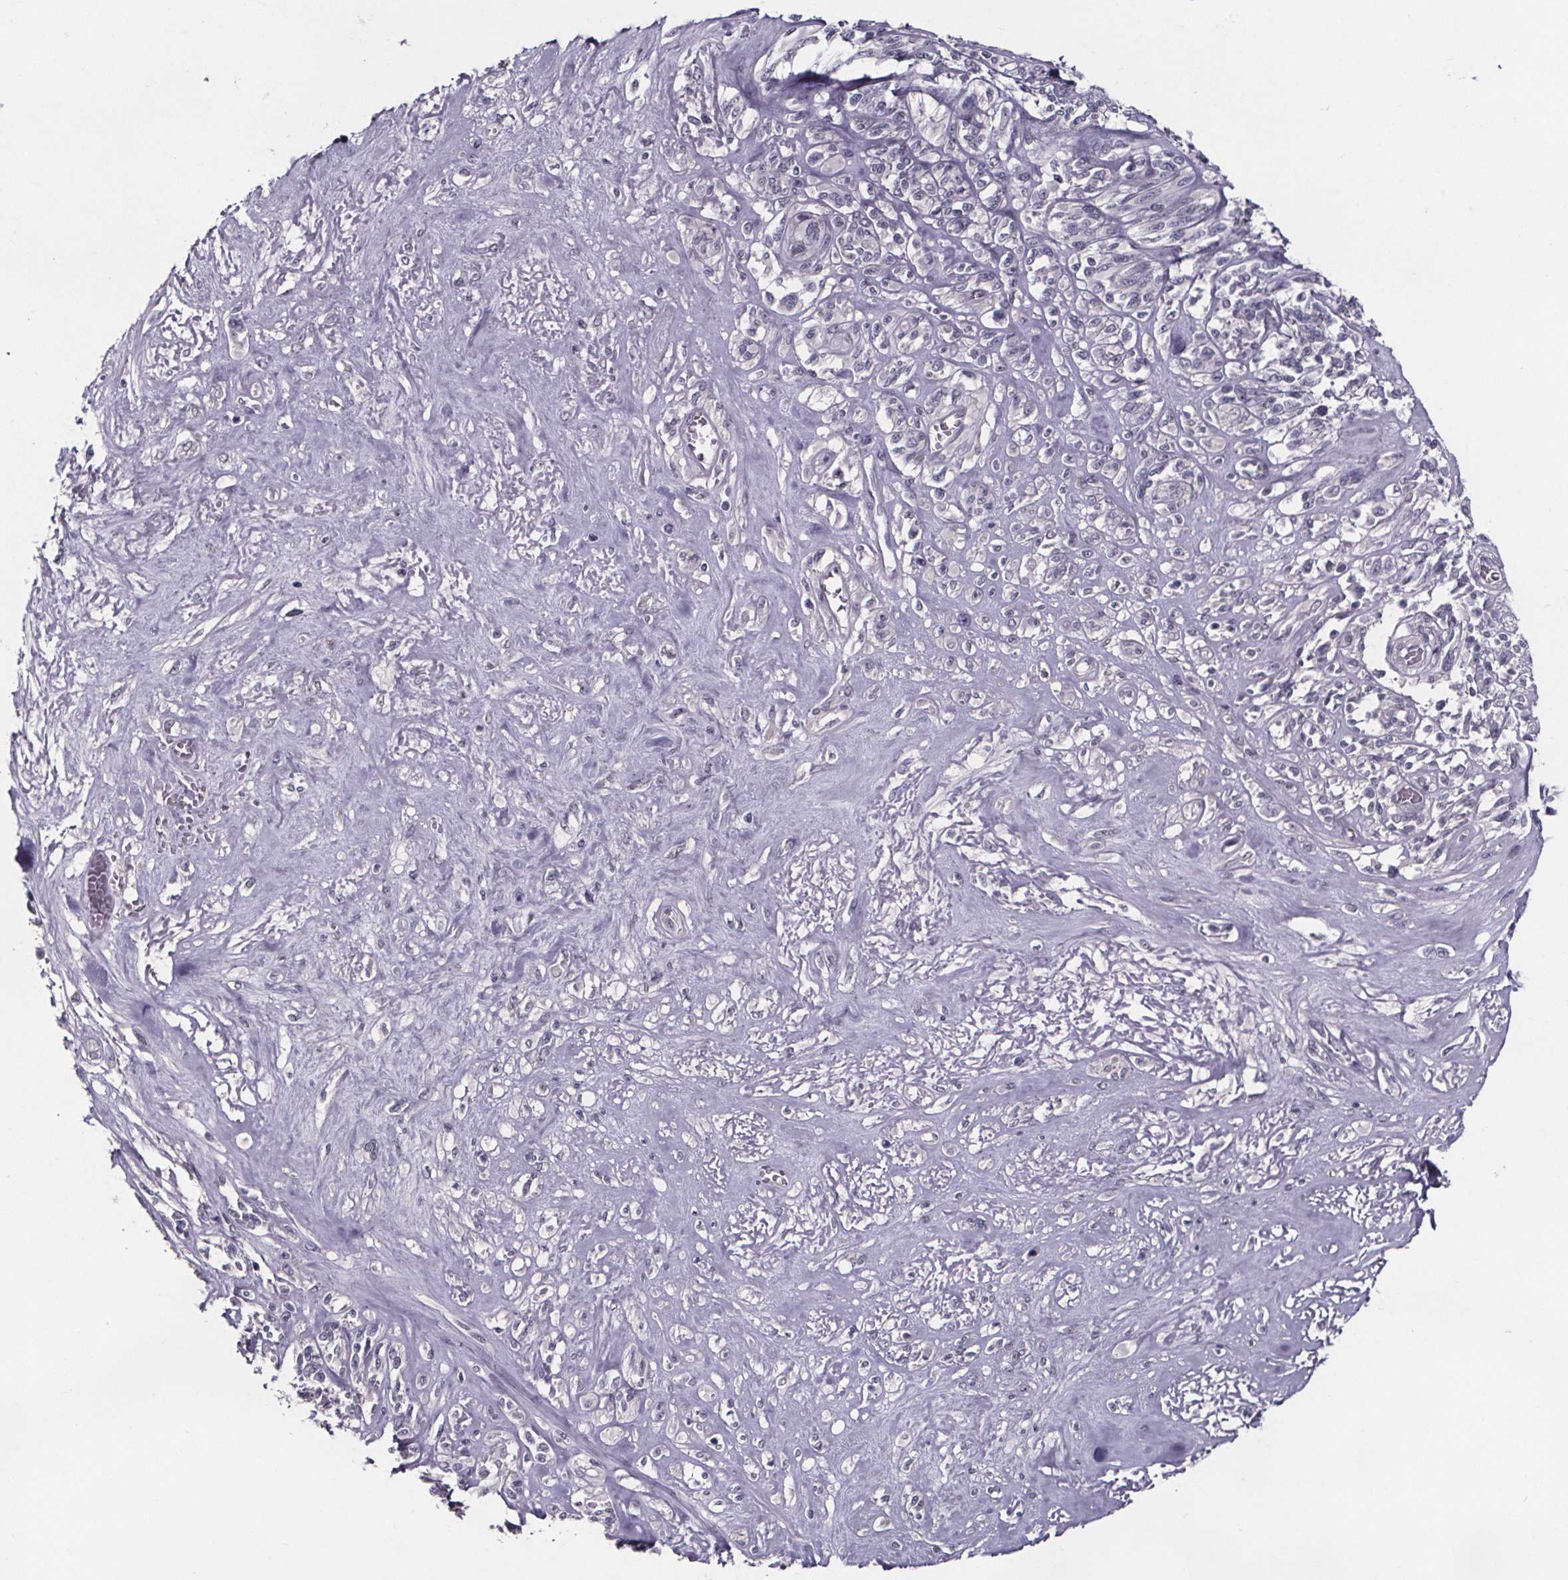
{"staining": {"intensity": "negative", "quantity": "none", "location": "none"}, "tissue": "melanoma", "cell_type": "Tumor cells", "image_type": "cancer", "snomed": [{"axis": "morphology", "description": "Malignant melanoma, NOS"}, {"axis": "topography", "description": "Skin"}], "caption": "Immunohistochemistry (IHC) histopathology image of human melanoma stained for a protein (brown), which demonstrates no positivity in tumor cells. (DAB immunohistochemistry, high magnification).", "gene": "AR", "patient": {"sex": "female", "age": 91}}